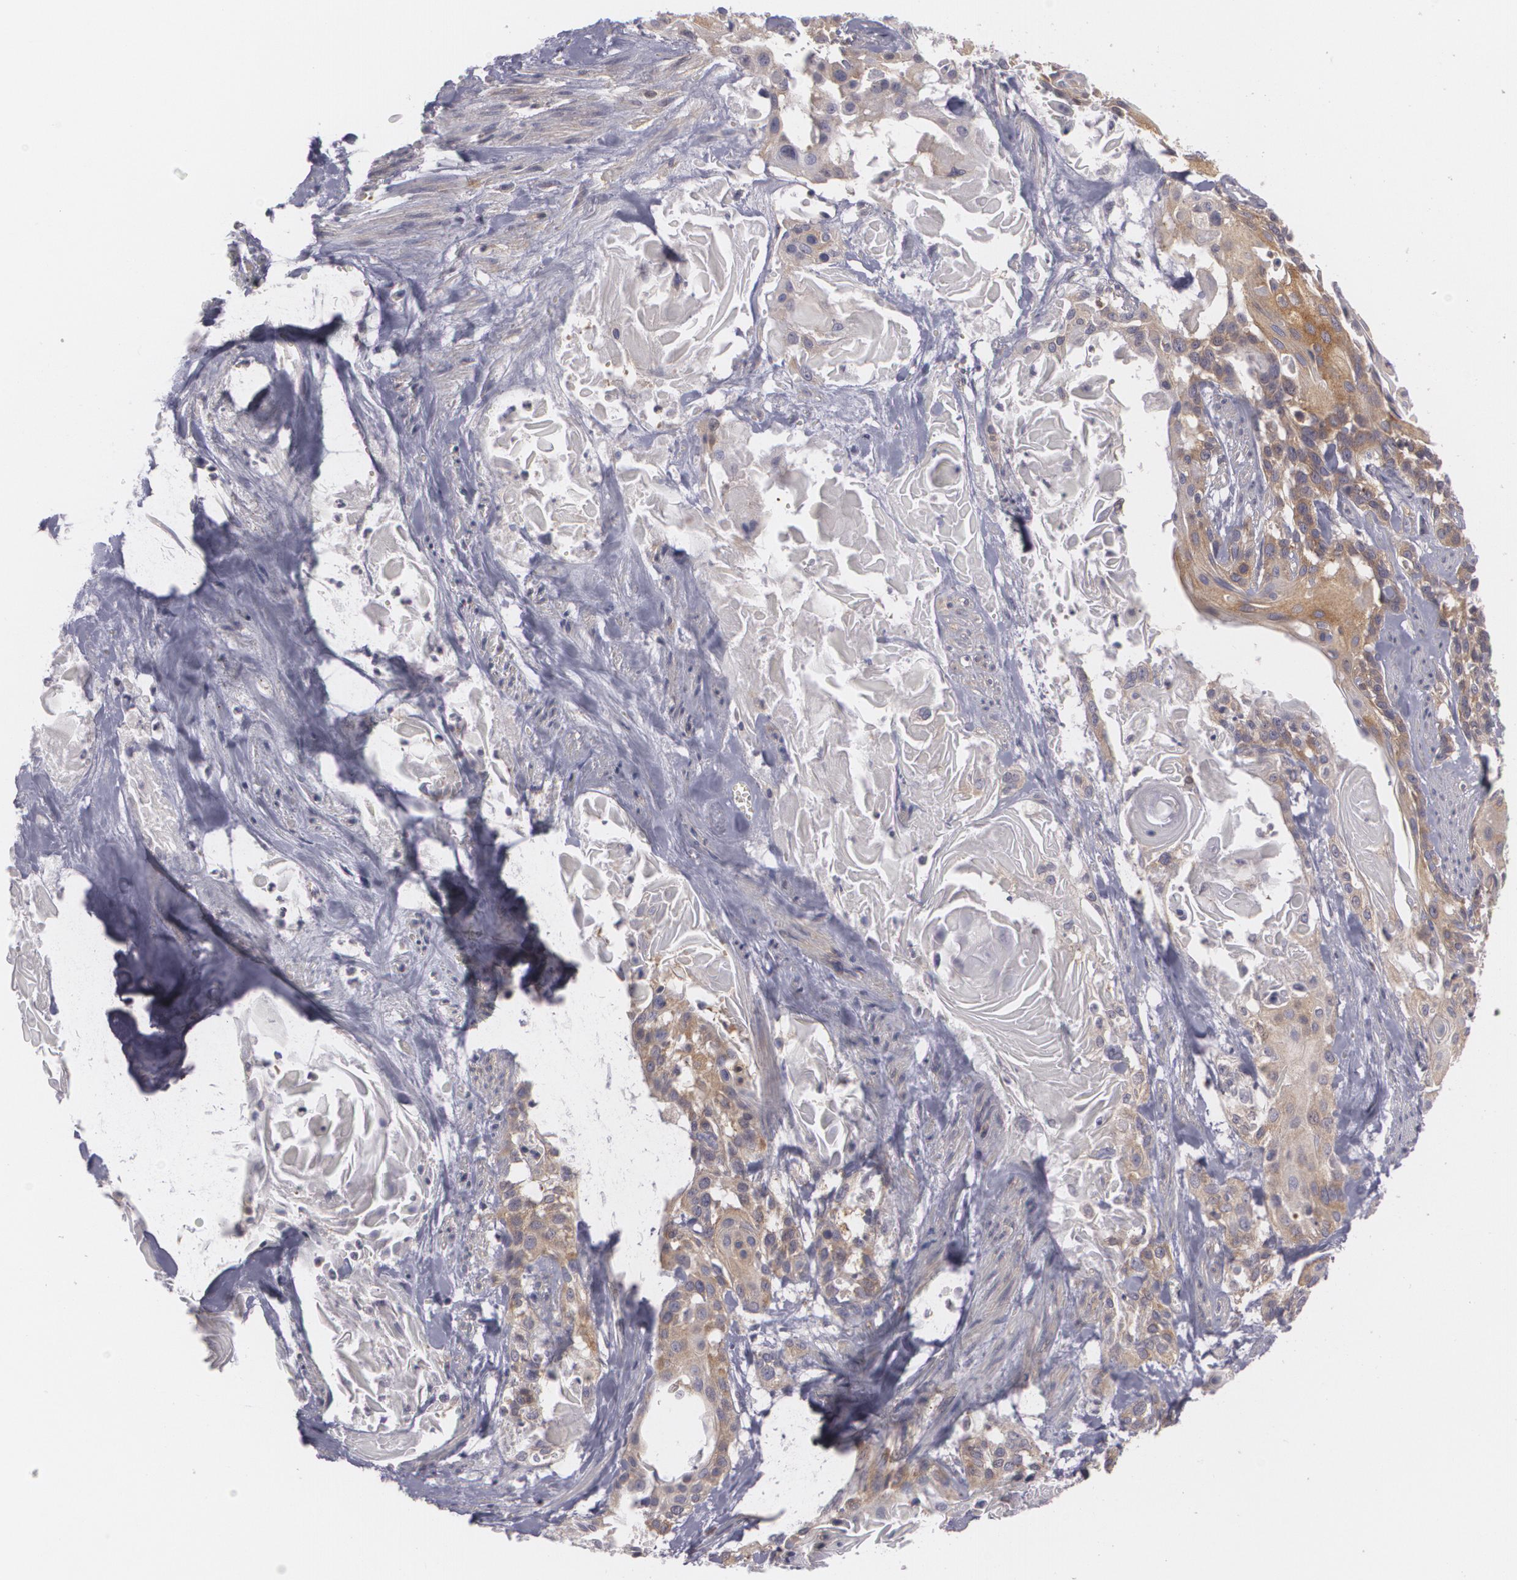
{"staining": {"intensity": "weak", "quantity": "25%-75%", "location": "cytoplasmic/membranous"}, "tissue": "cervical cancer", "cell_type": "Tumor cells", "image_type": "cancer", "snomed": [{"axis": "morphology", "description": "Squamous cell carcinoma, NOS"}, {"axis": "topography", "description": "Cervix"}], "caption": "Cervical cancer stained with IHC displays weak cytoplasmic/membranous expression in approximately 25%-75% of tumor cells.", "gene": "BIN1", "patient": {"sex": "female", "age": 57}}